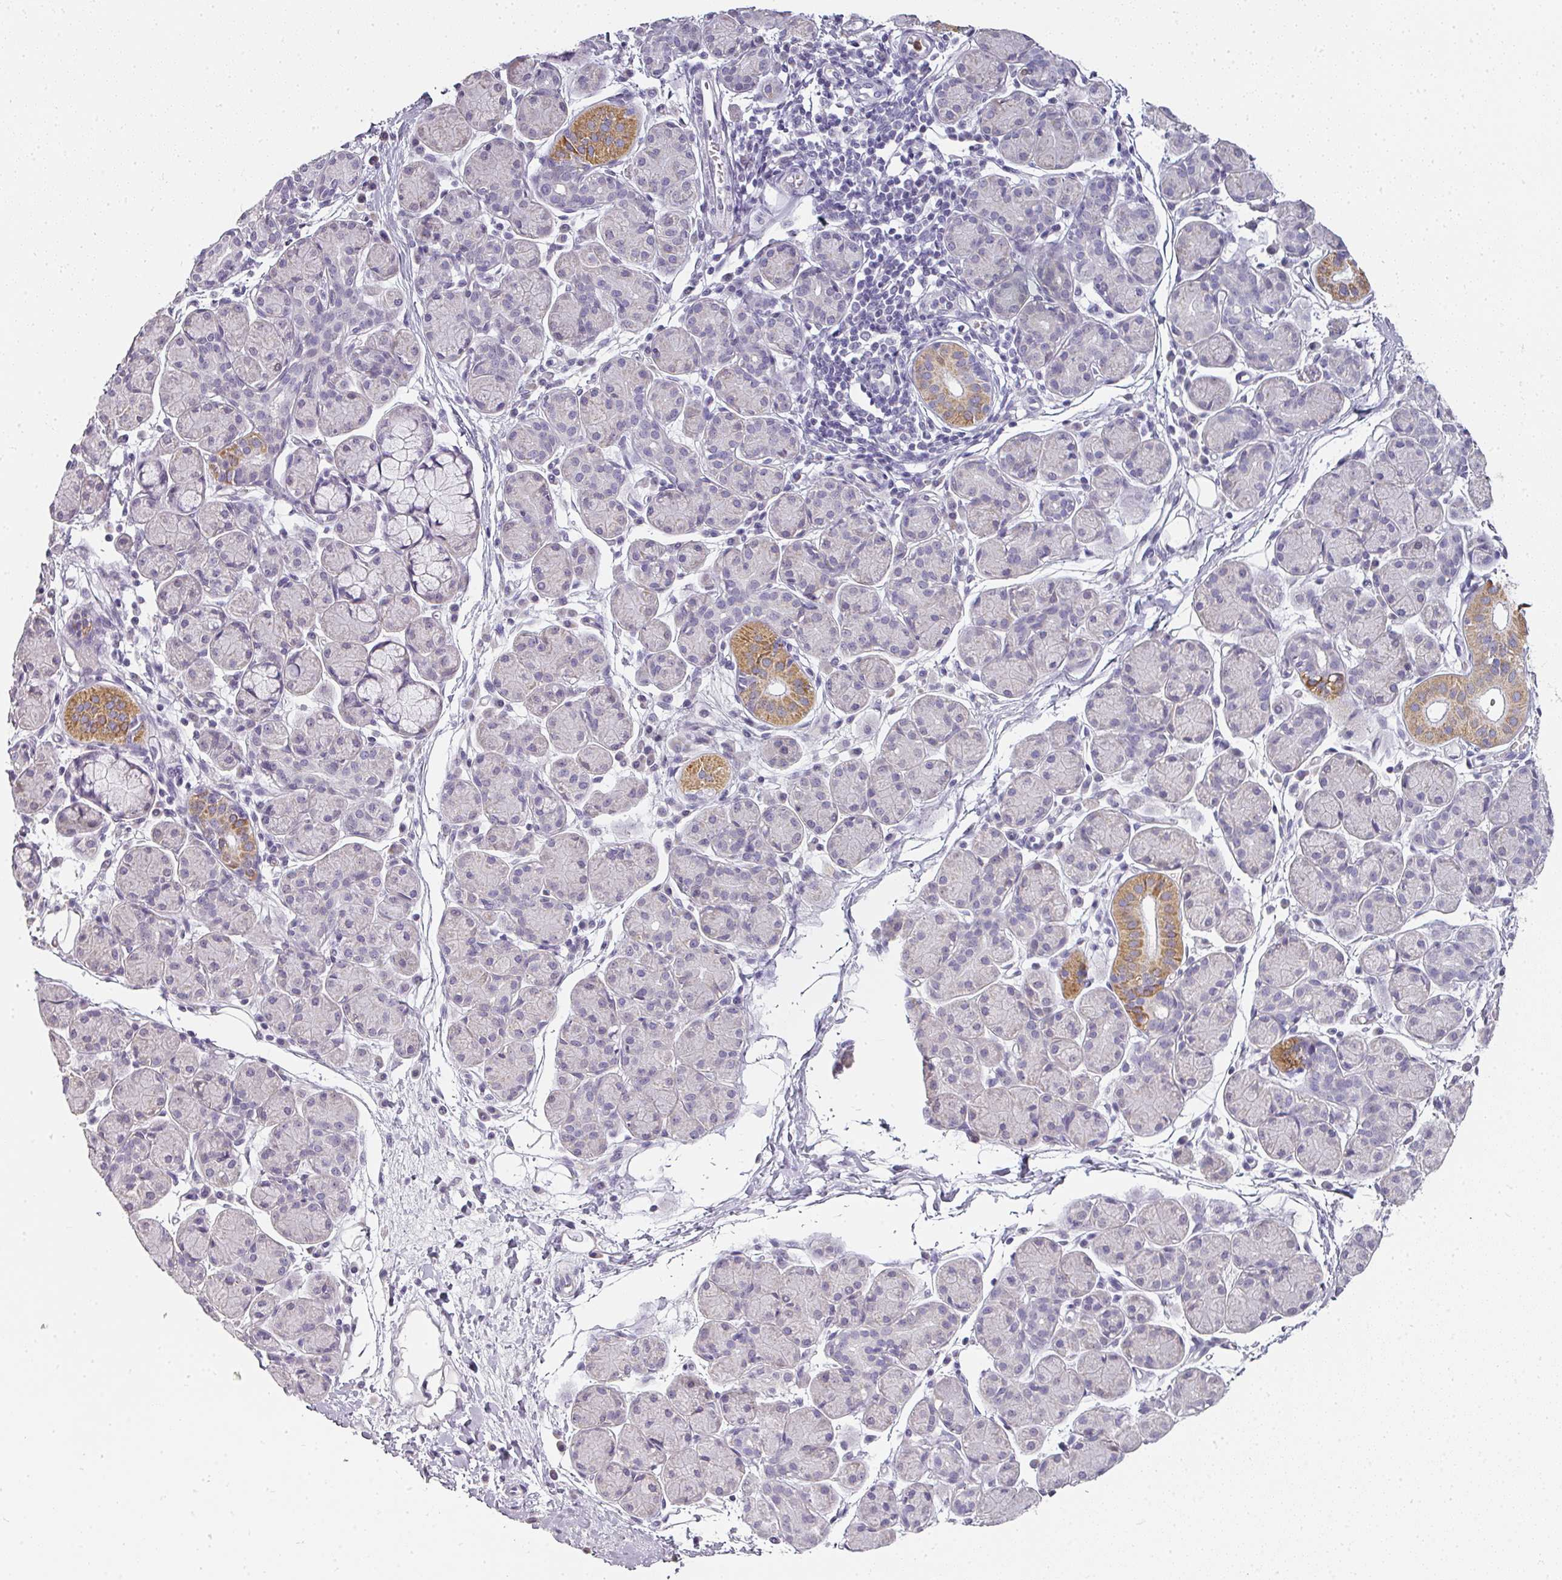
{"staining": {"intensity": "moderate", "quantity": "<25%", "location": "cytoplasmic/membranous"}, "tissue": "salivary gland", "cell_type": "Glandular cells", "image_type": "normal", "snomed": [{"axis": "morphology", "description": "Normal tissue, NOS"}, {"axis": "morphology", "description": "Inflammation, NOS"}, {"axis": "topography", "description": "Lymph node"}, {"axis": "topography", "description": "Salivary gland"}], "caption": "This micrograph shows immunohistochemistry staining of unremarkable salivary gland, with low moderate cytoplasmic/membranous staining in approximately <25% of glandular cells.", "gene": "CAMP", "patient": {"sex": "male", "age": 3}}